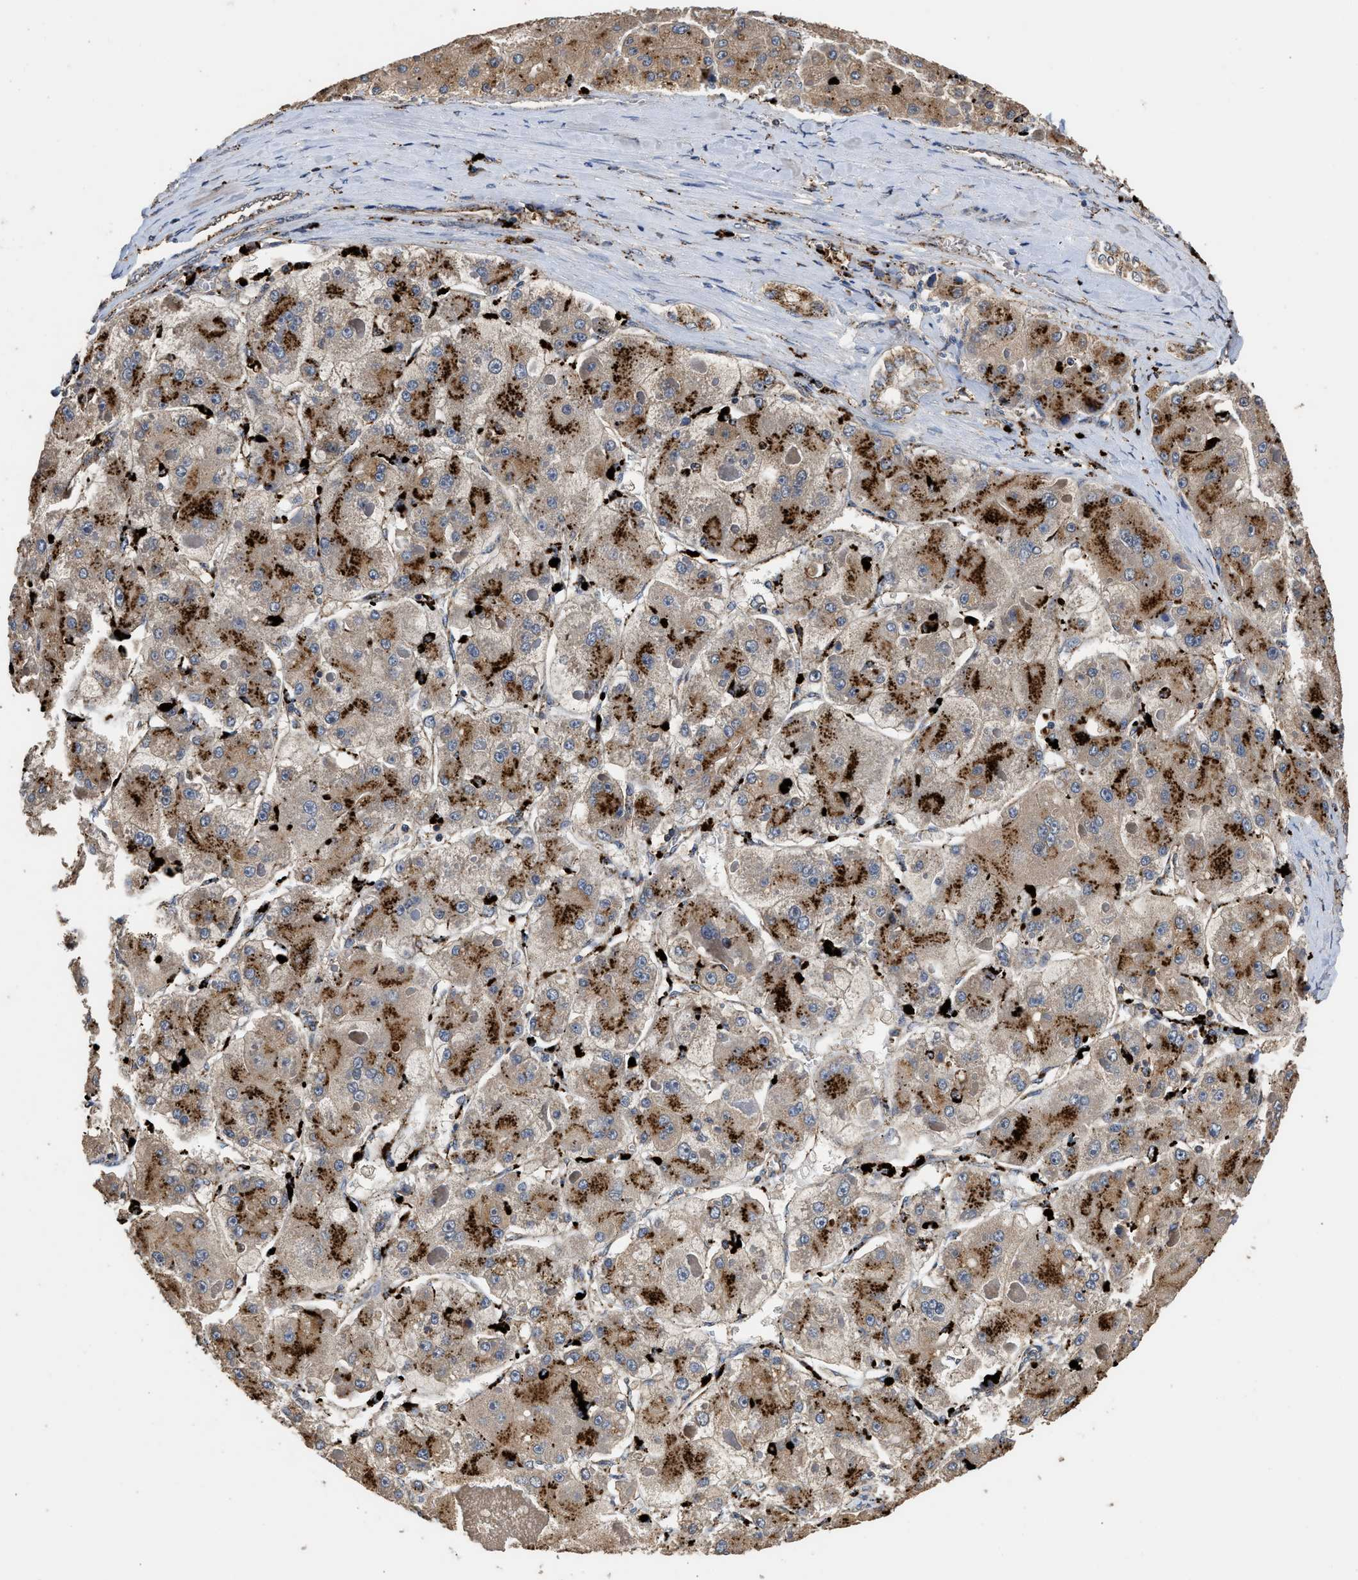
{"staining": {"intensity": "strong", "quantity": ">75%", "location": "cytoplasmic/membranous"}, "tissue": "liver cancer", "cell_type": "Tumor cells", "image_type": "cancer", "snomed": [{"axis": "morphology", "description": "Carcinoma, Hepatocellular, NOS"}, {"axis": "topography", "description": "Liver"}], "caption": "Immunohistochemical staining of liver hepatocellular carcinoma displays high levels of strong cytoplasmic/membranous protein staining in about >75% of tumor cells.", "gene": "CTSV", "patient": {"sex": "female", "age": 73}}